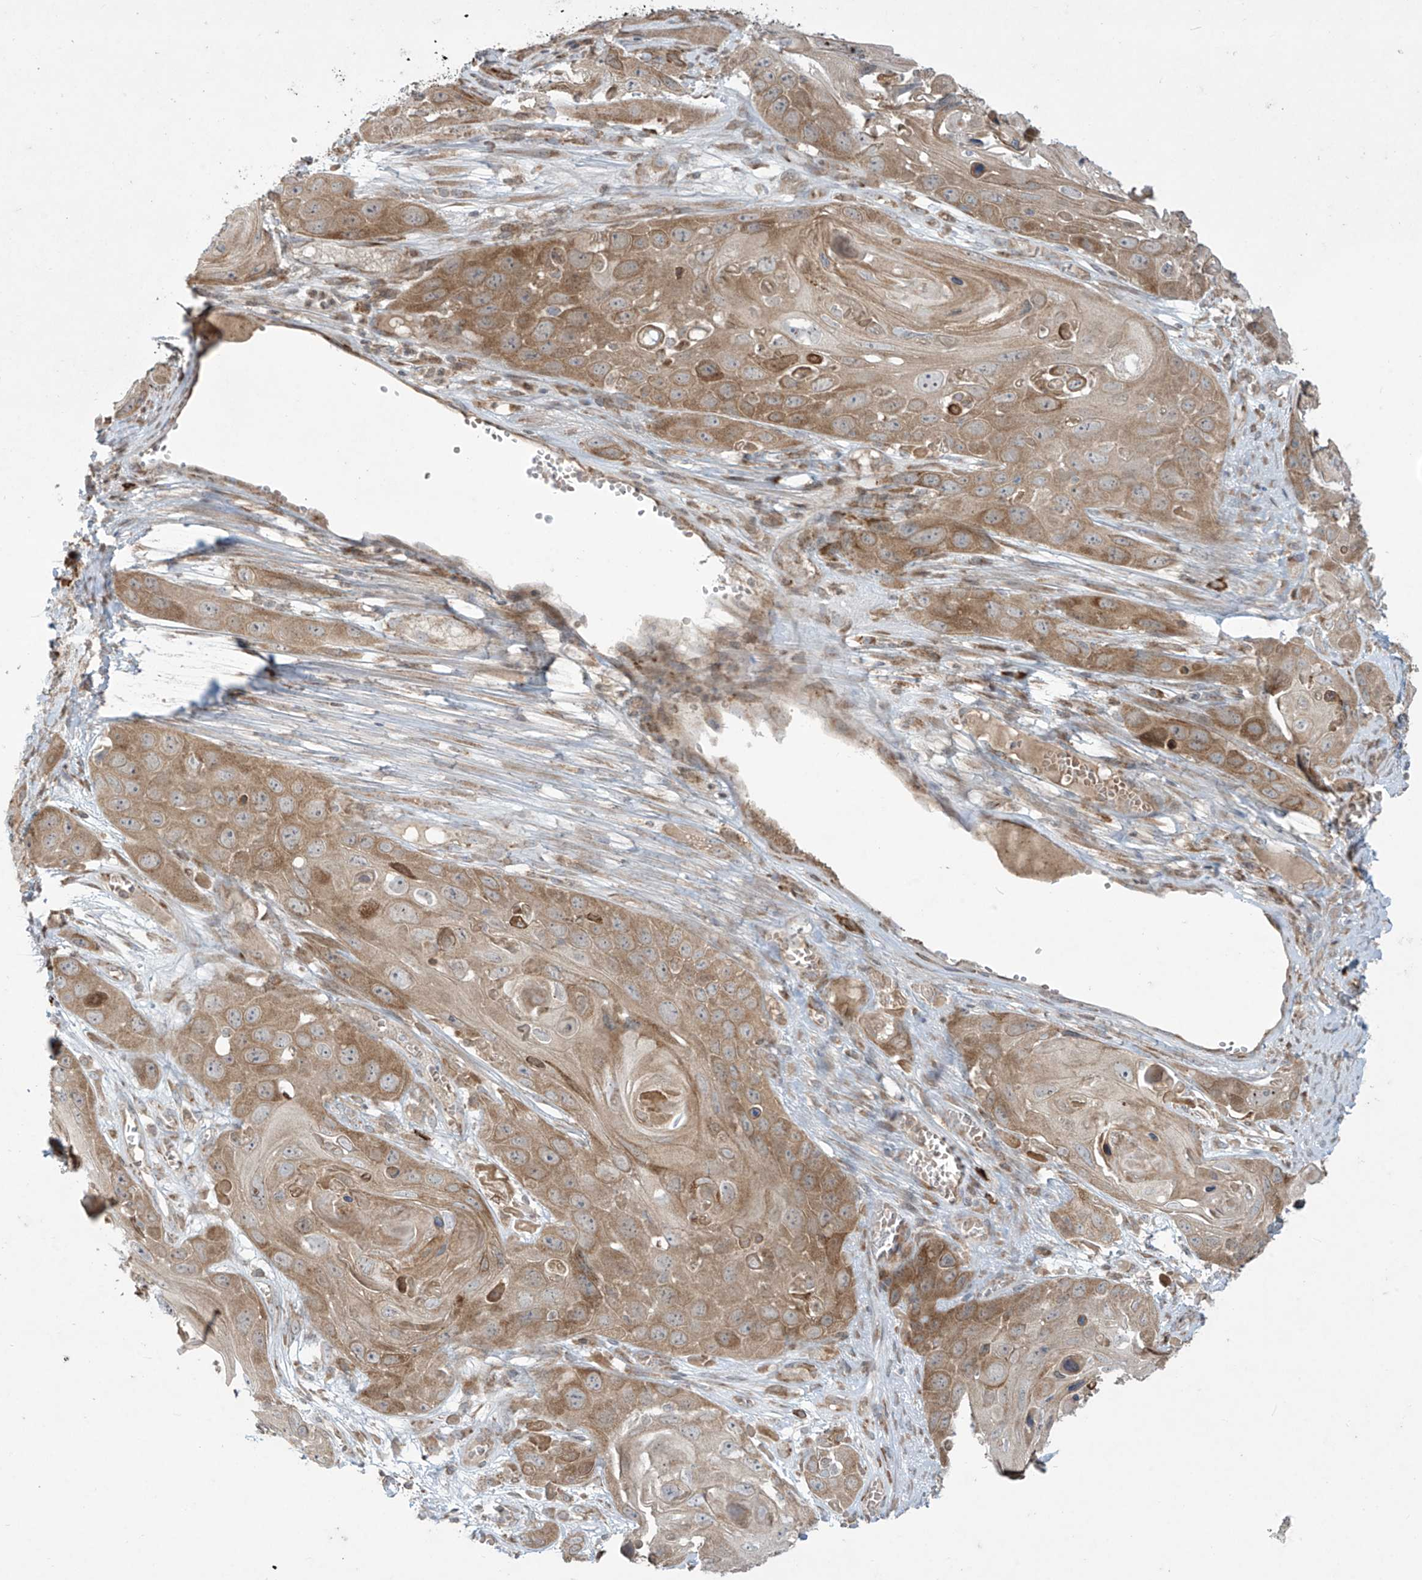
{"staining": {"intensity": "moderate", "quantity": ">75%", "location": "cytoplasmic/membranous"}, "tissue": "skin cancer", "cell_type": "Tumor cells", "image_type": "cancer", "snomed": [{"axis": "morphology", "description": "Squamous cell carcinoma, NOS"}, {"axis": "topography", "description": "Skin"}], "caption": "IHC image of neoplastic tissue: human skin cancer (squamous cell carcinoma) stained using IHC shows medium levels of moderate protein expression localized specifically in the cytoplasmic/membranous of tumor cells, appearing as a cytoplasmic/membranous brown color.", "gene": "PPAT", "patient": {"sex": "male", "age": 55}}